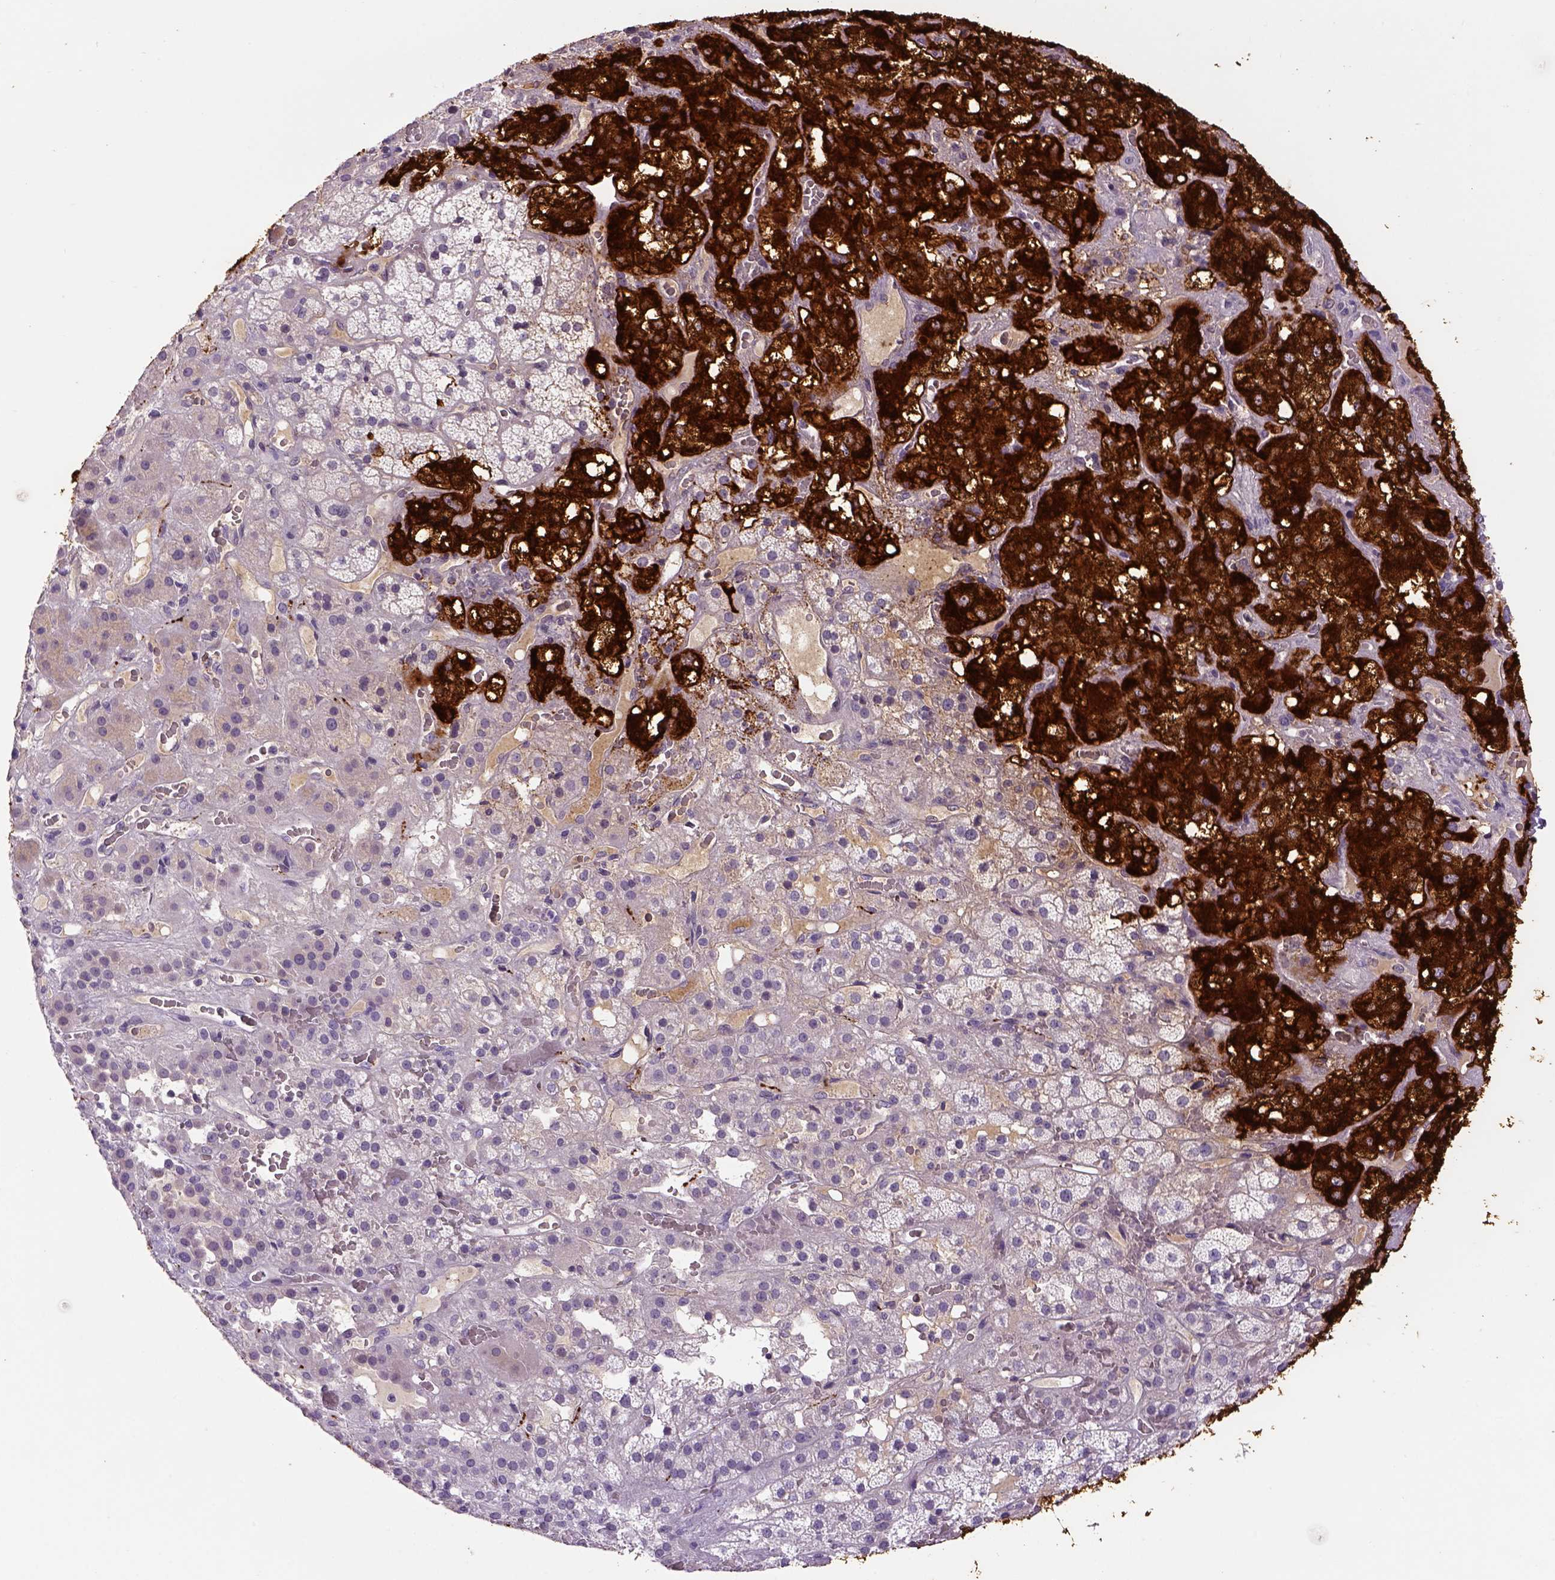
{"staining": {"intensity": "strong", "quantity": "25%-75%", "location": "cytoplasmic/membranous"}, "tissue": "adrenal gland", "cell_type": "Glandular cells", "image_type": "normal", "snomed": [{"axis": "morphology", "description": "Normal tissue, NOS"}, {"axis": "topography", "description": "Adrenal gland"}], "caption": "Adrenal gland stained for a protein displays strong cytoplasmic/membranous positivity in glandular cells.", "gene": "DBH", "patient": {"sex": "male", "age": 57}}